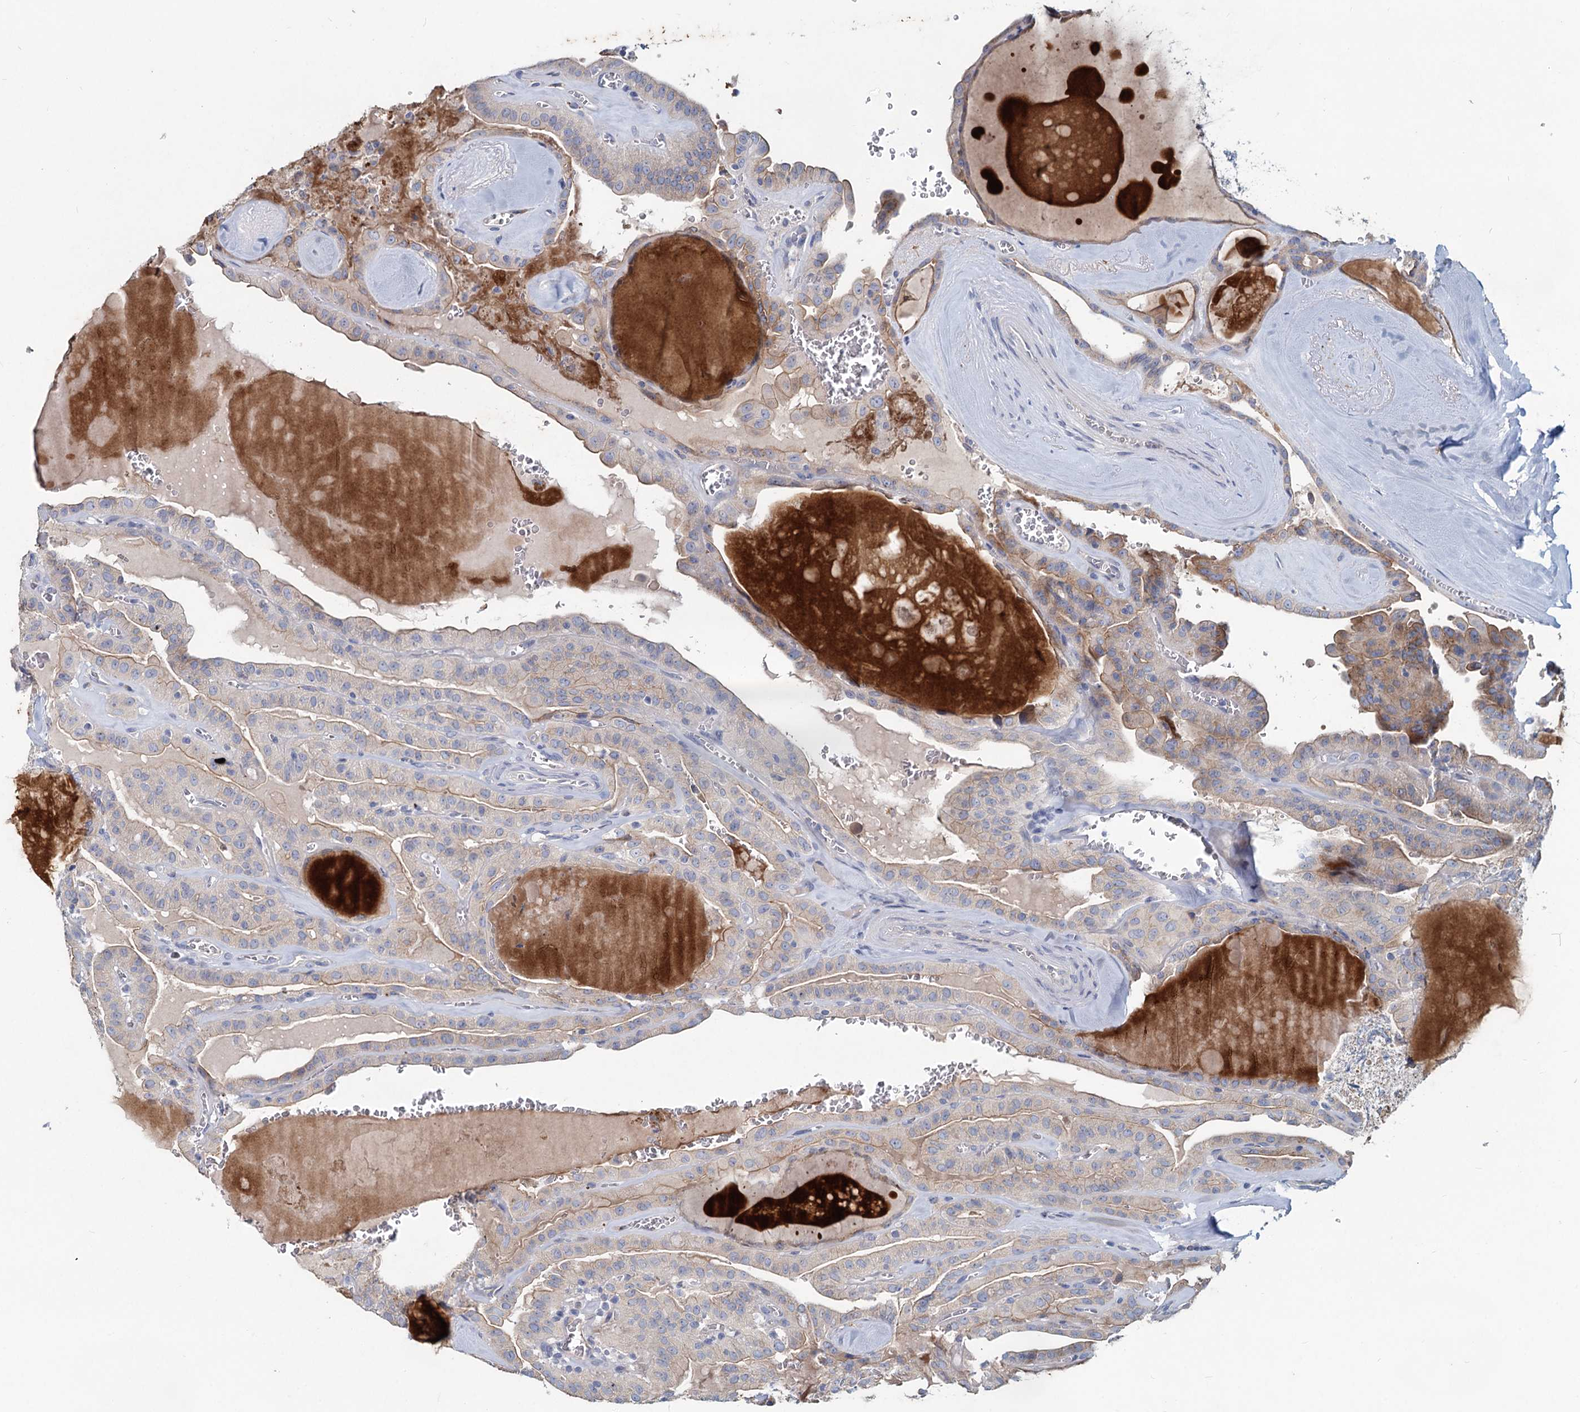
{"staining": {"intensity": "moderate", "quantity": "<25%", "location": "cytoplasmic/membranous"}, "tissue": "thyroid cancer", "cell_type": "Tumor cells", "image_type": "cancer", "snomed": [{"axis": "morphology", "description": "Papillary adenocarcinoma, NOS"}, {"axis": "topography", "description": "Thyroid gland"}], "caption": "A low amount of moderate cytoplasmic/membranous positivity is appreciated in approximately <25% of tumor cells in papillary adenocarcinoma (thyroid) tissue.", "gene": "TMX2", "patient": {"sex": "male", "age": 52}}